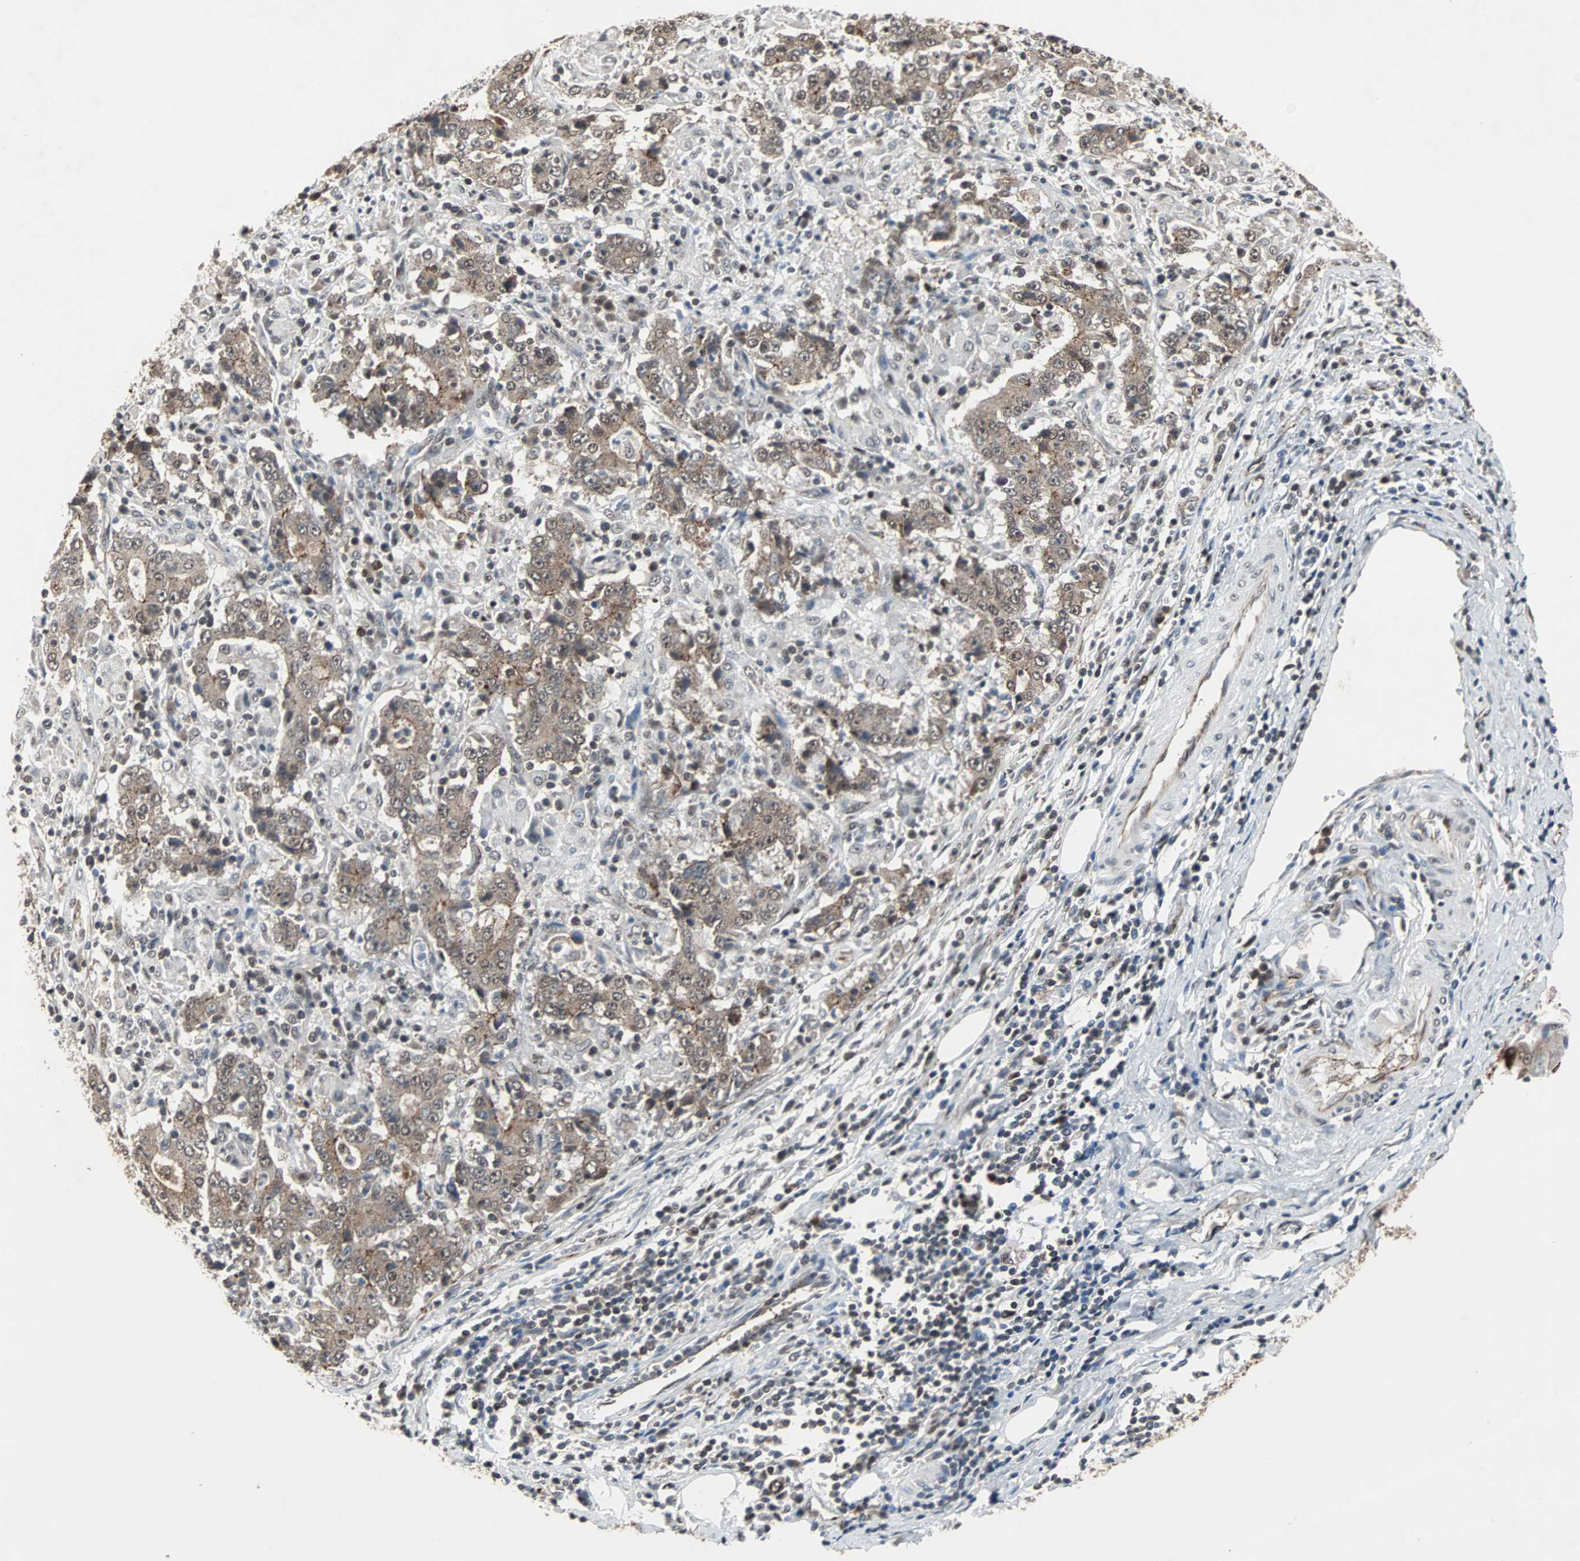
{"staining": {"intensity": "moderate", "quantity": ">75%", "location": "cytoplasmic/membranous"}, "tissue": "stomach cancer", "cell_type": "Tumor cells", "image_type": "cancer", "snomed": [{"axis": "morphology", "description": "Normal tissue, NOS"}, {"axis": "morphology", "description": "Adenocarcinoma, NOS"}, {"axis": "topography", "description": "Stomach, upper"}, {"axis": "topography", "description": "Stomach"}], "caption": "Moderate cytoplasmic/membranous protein expression is identified in about >75% of tumor cells in stomach cancer (adenocarcinoma).", "gene": "LSR", "patient": {"sex": "male", "age": 59}}